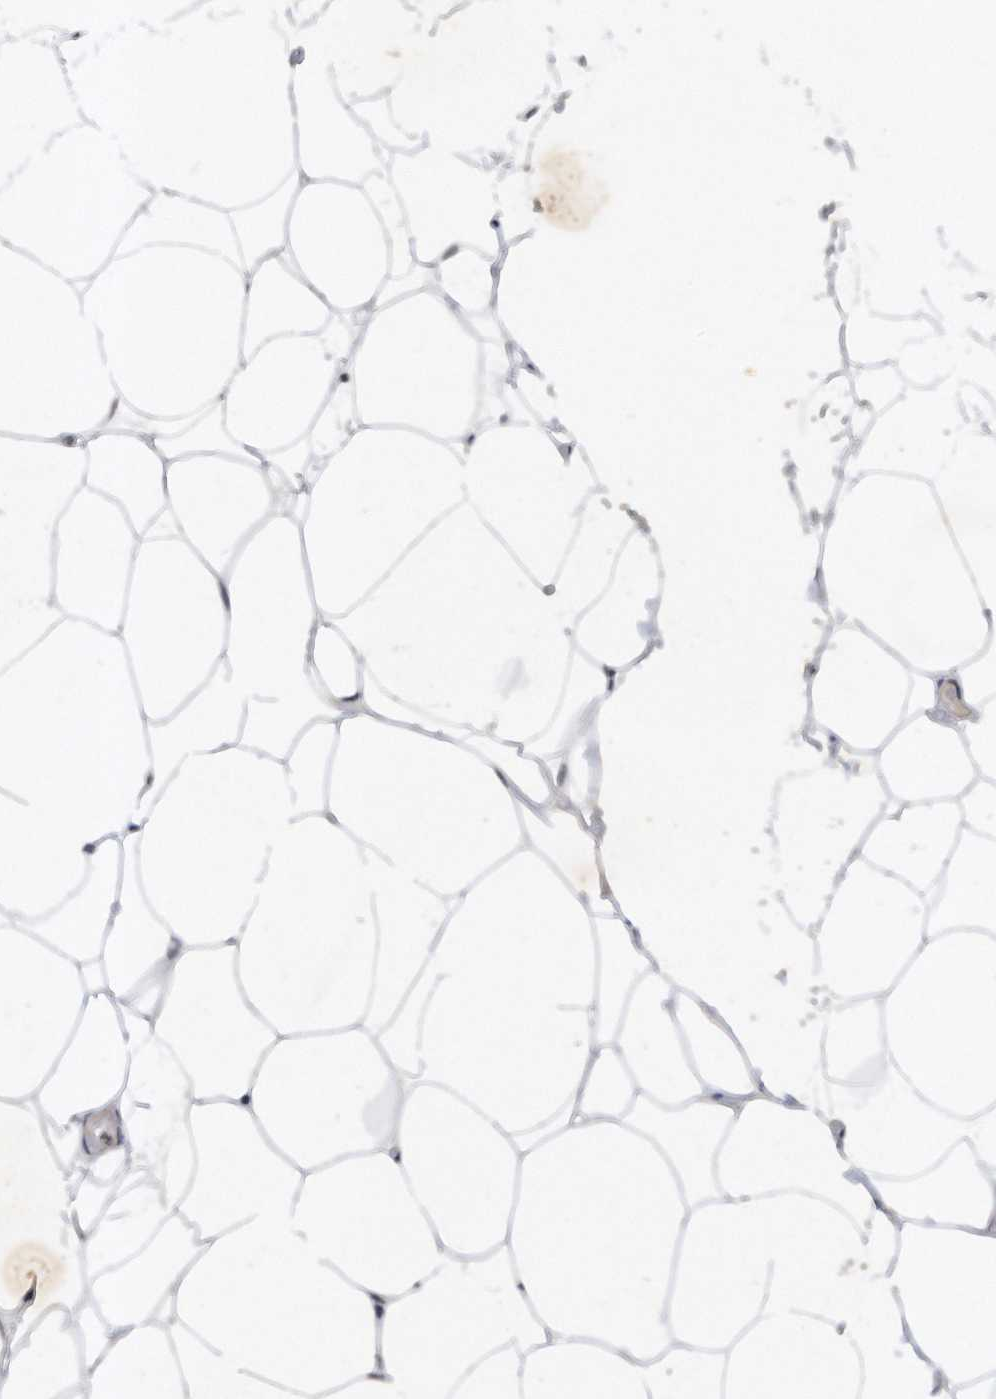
{"staining": {"intensity": "moderate", "quantity": ">75%", "location": "cytoplasmic/membranous,nuclear"}, "tissue": "adipose tissue", "cell_type": "Adipocytes", "image_type": "normal", "snomed": [{"axis": "morphology", "description": "Normal tissue, NOS"}, {"axis": "topography", "description": "Breast"}], "caption": "DAB (3,3'-diaminobenzidine) immunohistochemical staining of benign adipose tissue demonstrates moderate cytoplasmic/membranous,nuclear protein staining in approximately >75% of adipocytes. Nuclei are stained in blue.", "gene": "TP53INP1", "patient": {"sex": "female", "age": 23}}